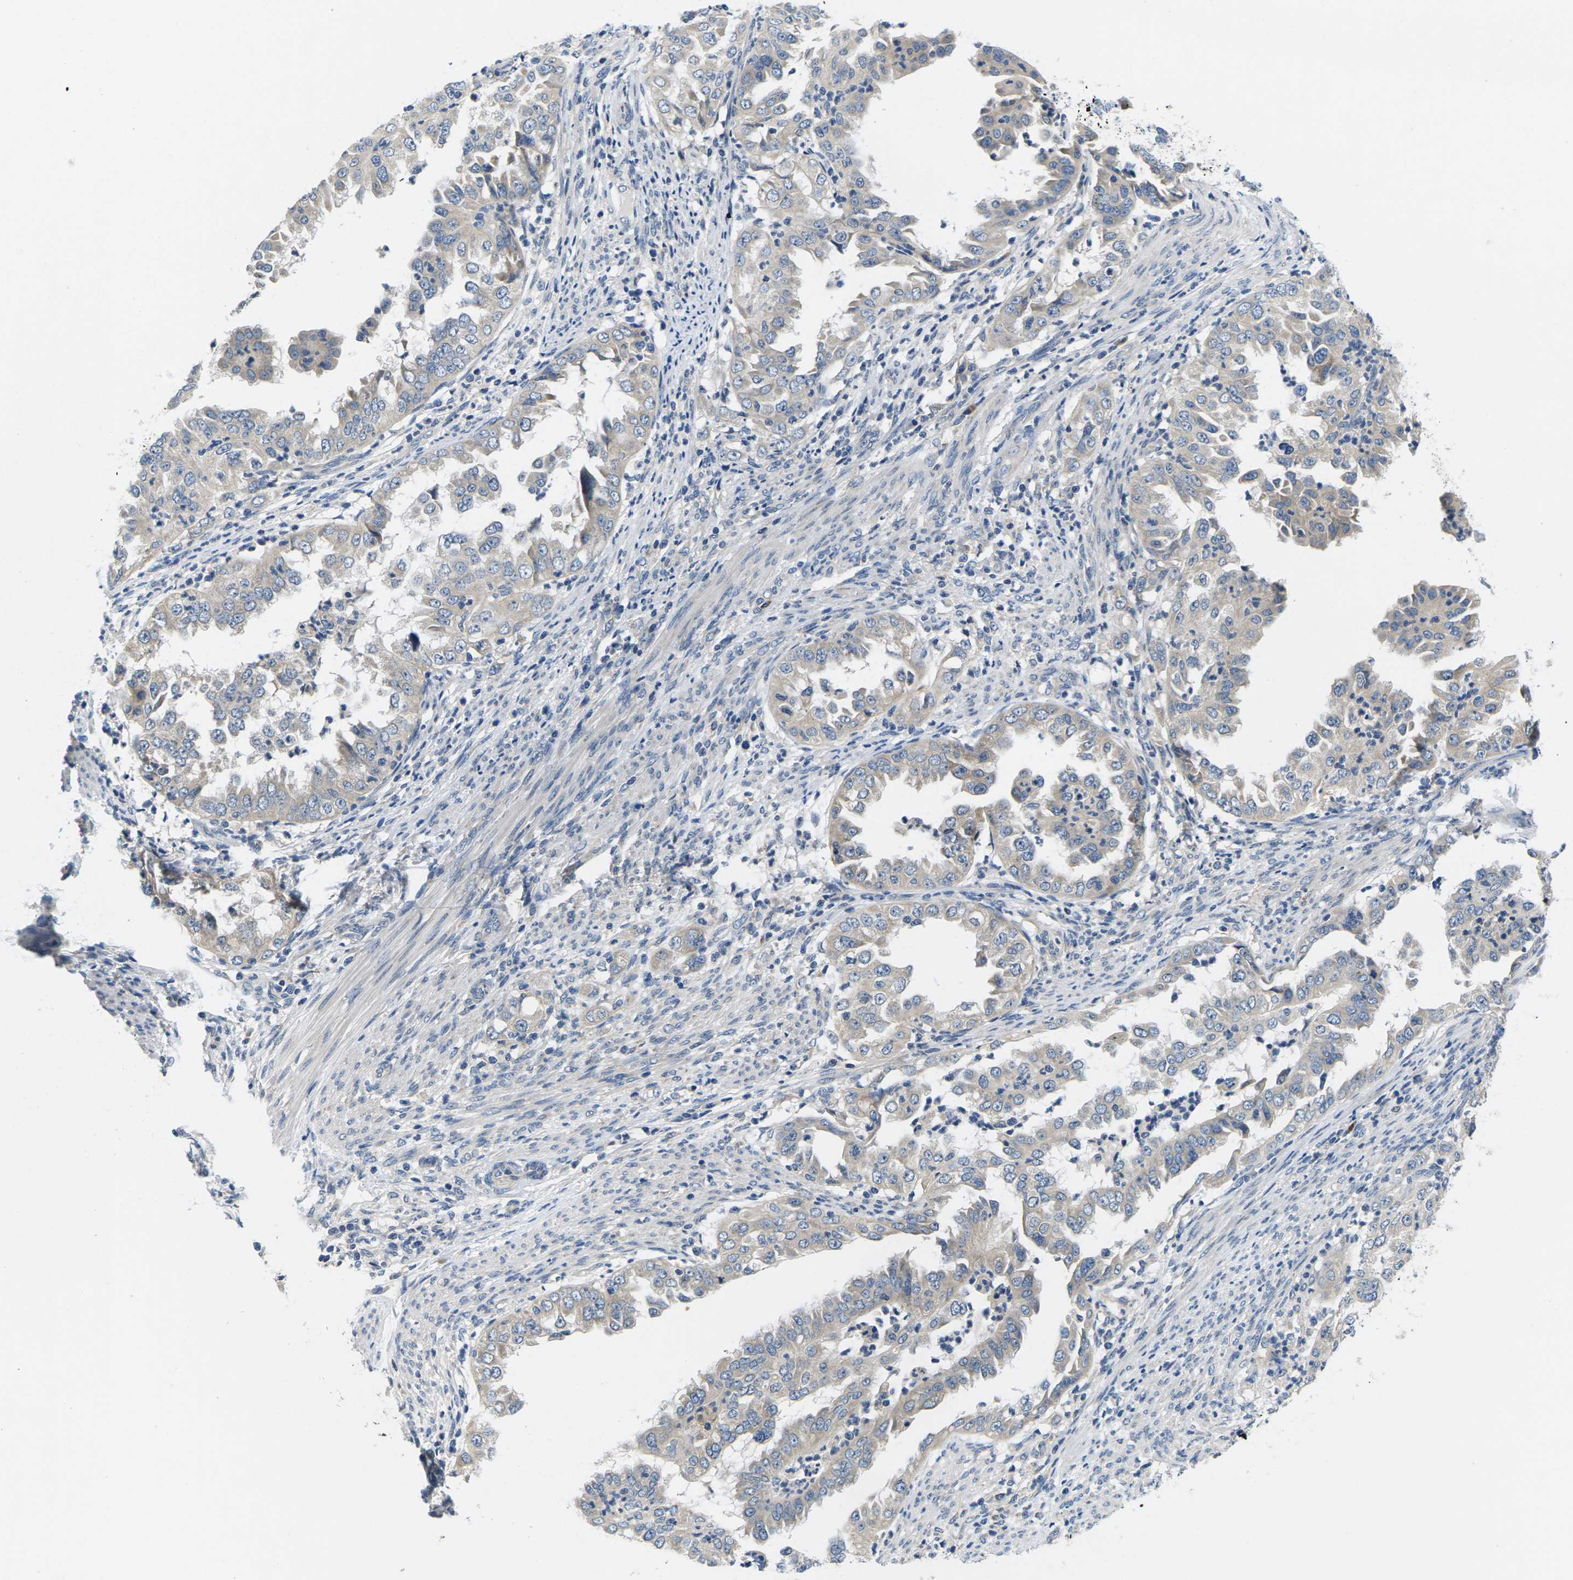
{"staining": {"intensity": "negative", "quantity": "none", "location": "none"}, "tissue": "endometrial cancer", "cell_type": "Tumor cells", "image_type": "cancer", "snomed": [{"axis": "morphology", "description": "Adenocarcinoma, NOS"}, {"axis": "topography", "description": "Endometrium"}], "caption": "A photomicrograph of human endometrial adenocarcinoma is negative for staining in tumor cells.", "gene": "ERGIC3", "patient": {"sex": "female", "age": 85}}